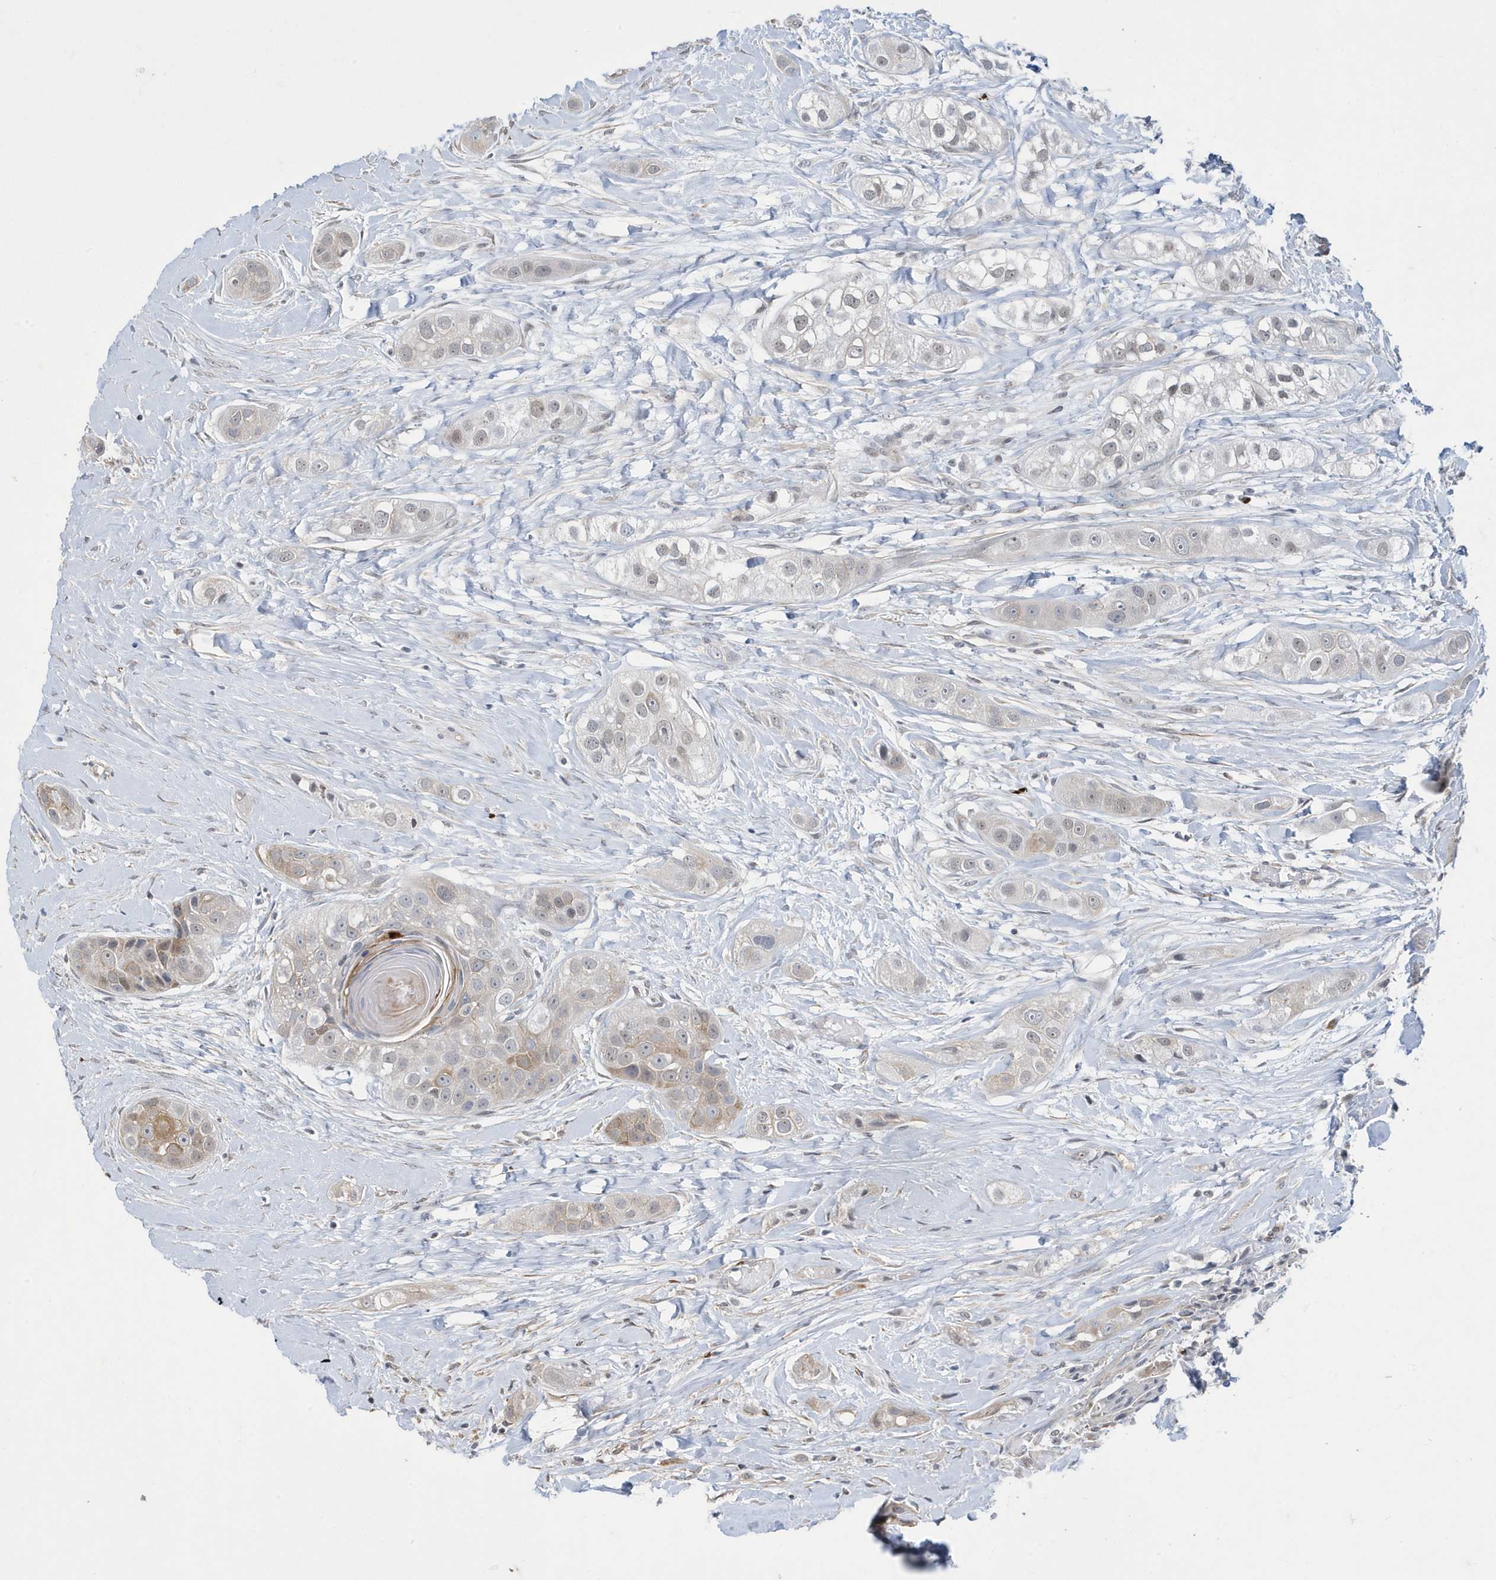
{"staining": {"intensity": "weak", "quantity": ">75%", "location": "nuclear"}, "tissue": "head and neck cancer", "cell_type": "Tumor cells", "image_type": "cancer", "snomed": [{"axis": "morphology", "description": "Normal tissue, NOS"}, {"axis": "morphology", "description": "Squamous cell carcinoma, NOS"}, {"axis": "topography", "description": "Skeletal muscle"}, {"axis": "topography", "description": "Head-Neck"}], "caption": "Head and neck squamous cell carcinoma tissue reveals weak nuclear positivity in approximately >75% of tumor cells The staining was performed using DAB (3,3'-diaminobenzidine) to visualize the protein expression in brown, while the nuclei were stained in blue with hematoxylin (Magnification: 20x).", "gene": "ZNF654", "patient": {"sex": "male", "age": 51}}